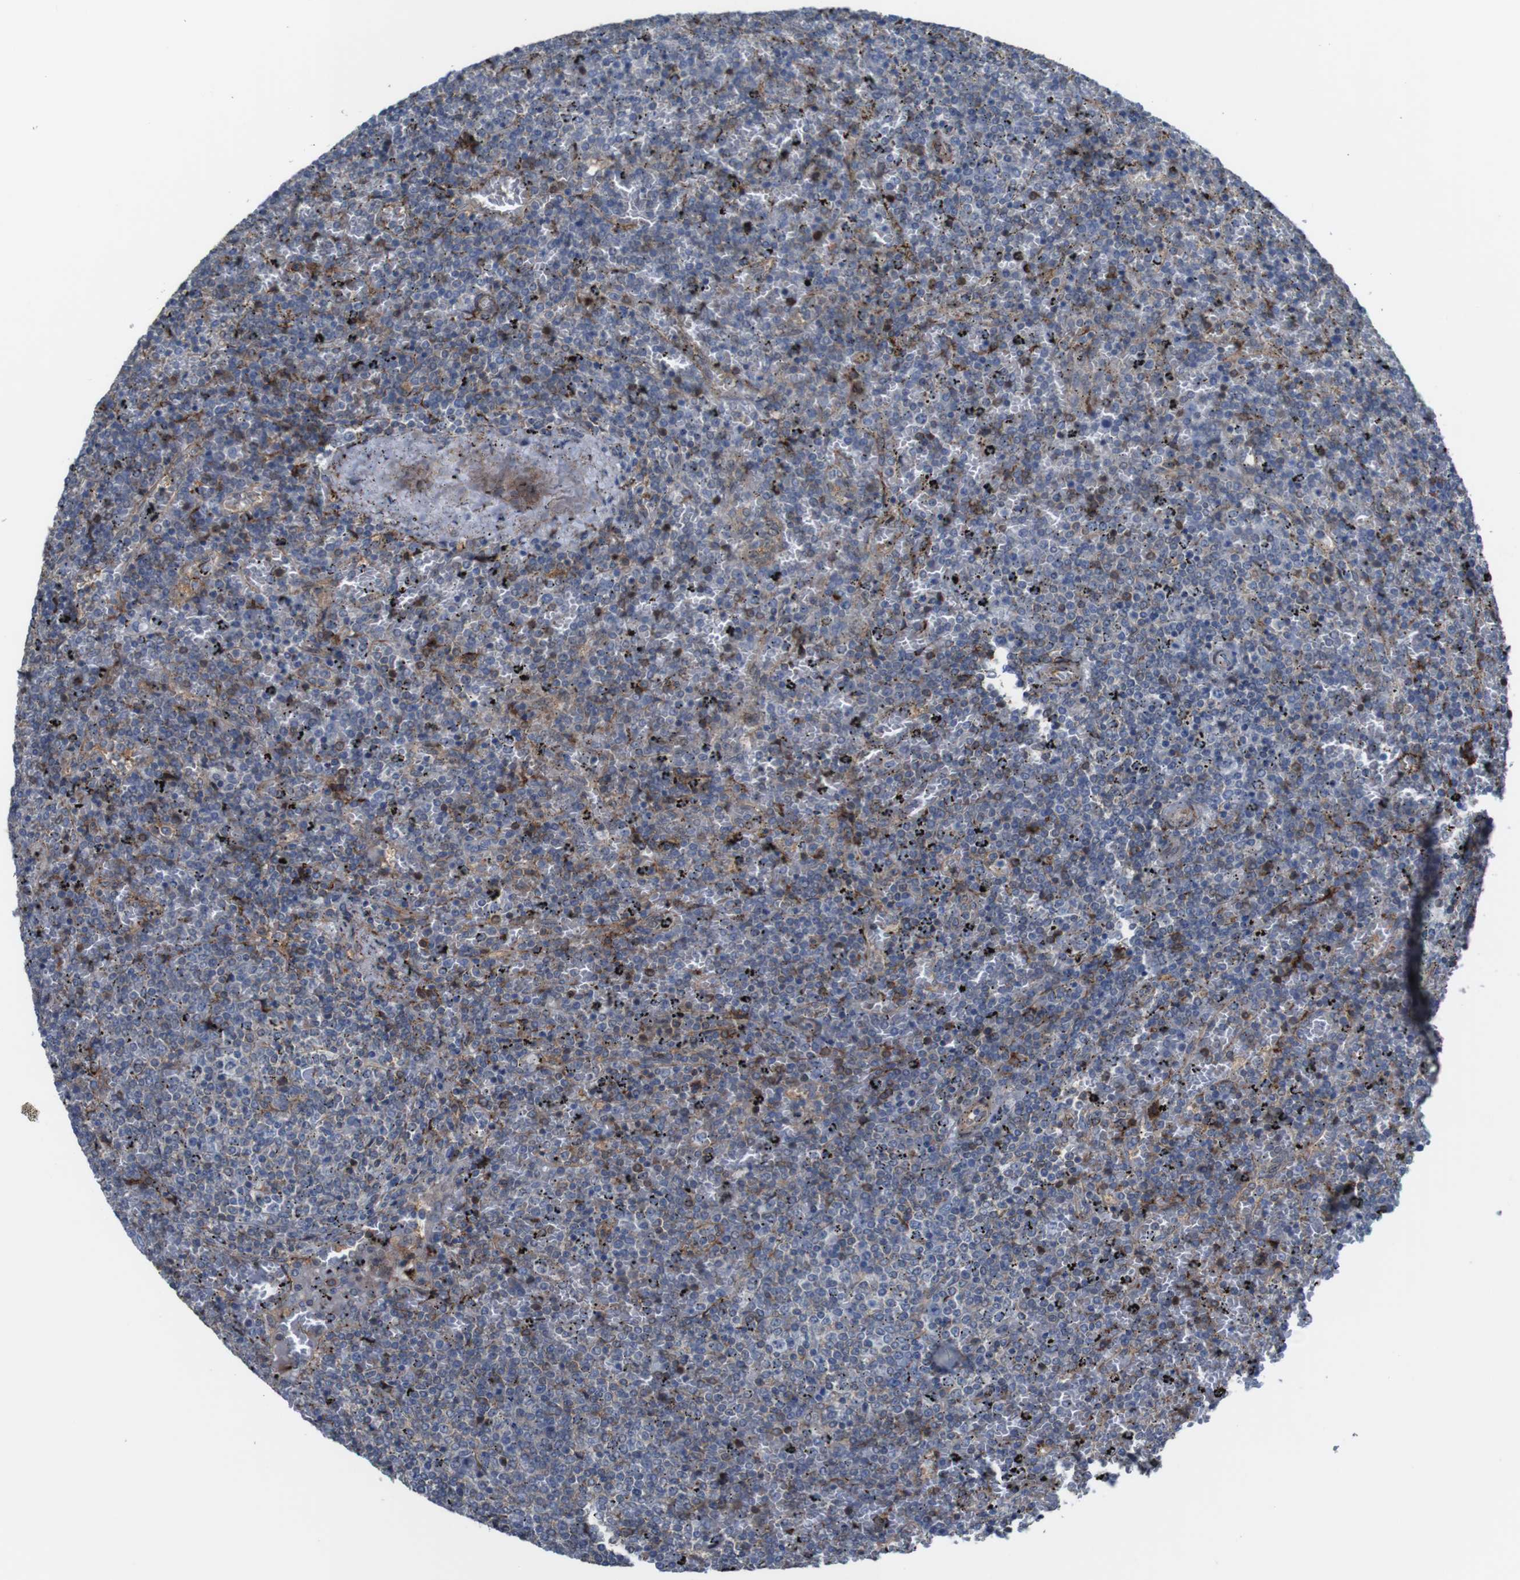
{"staining": {"intensity": "weak", "quantity": "<25%", "location": "cytoplasmic/membranous"}, "tissue": "lymphoma", "cell_type": "Tumor cells", "image_type": "cancer", "snomed": [{"axis": "morphology", "description": "Malignant lymphoma, non-Hodgkin's type, Low grade"}, {"axis": "topography", "description": "Spleen"}], "caption": "Tumor cells are negative for brown protein staining in lymphoma.", "gene": "PCOLCE2", "patient": {"sex": "female", "age": 77}}